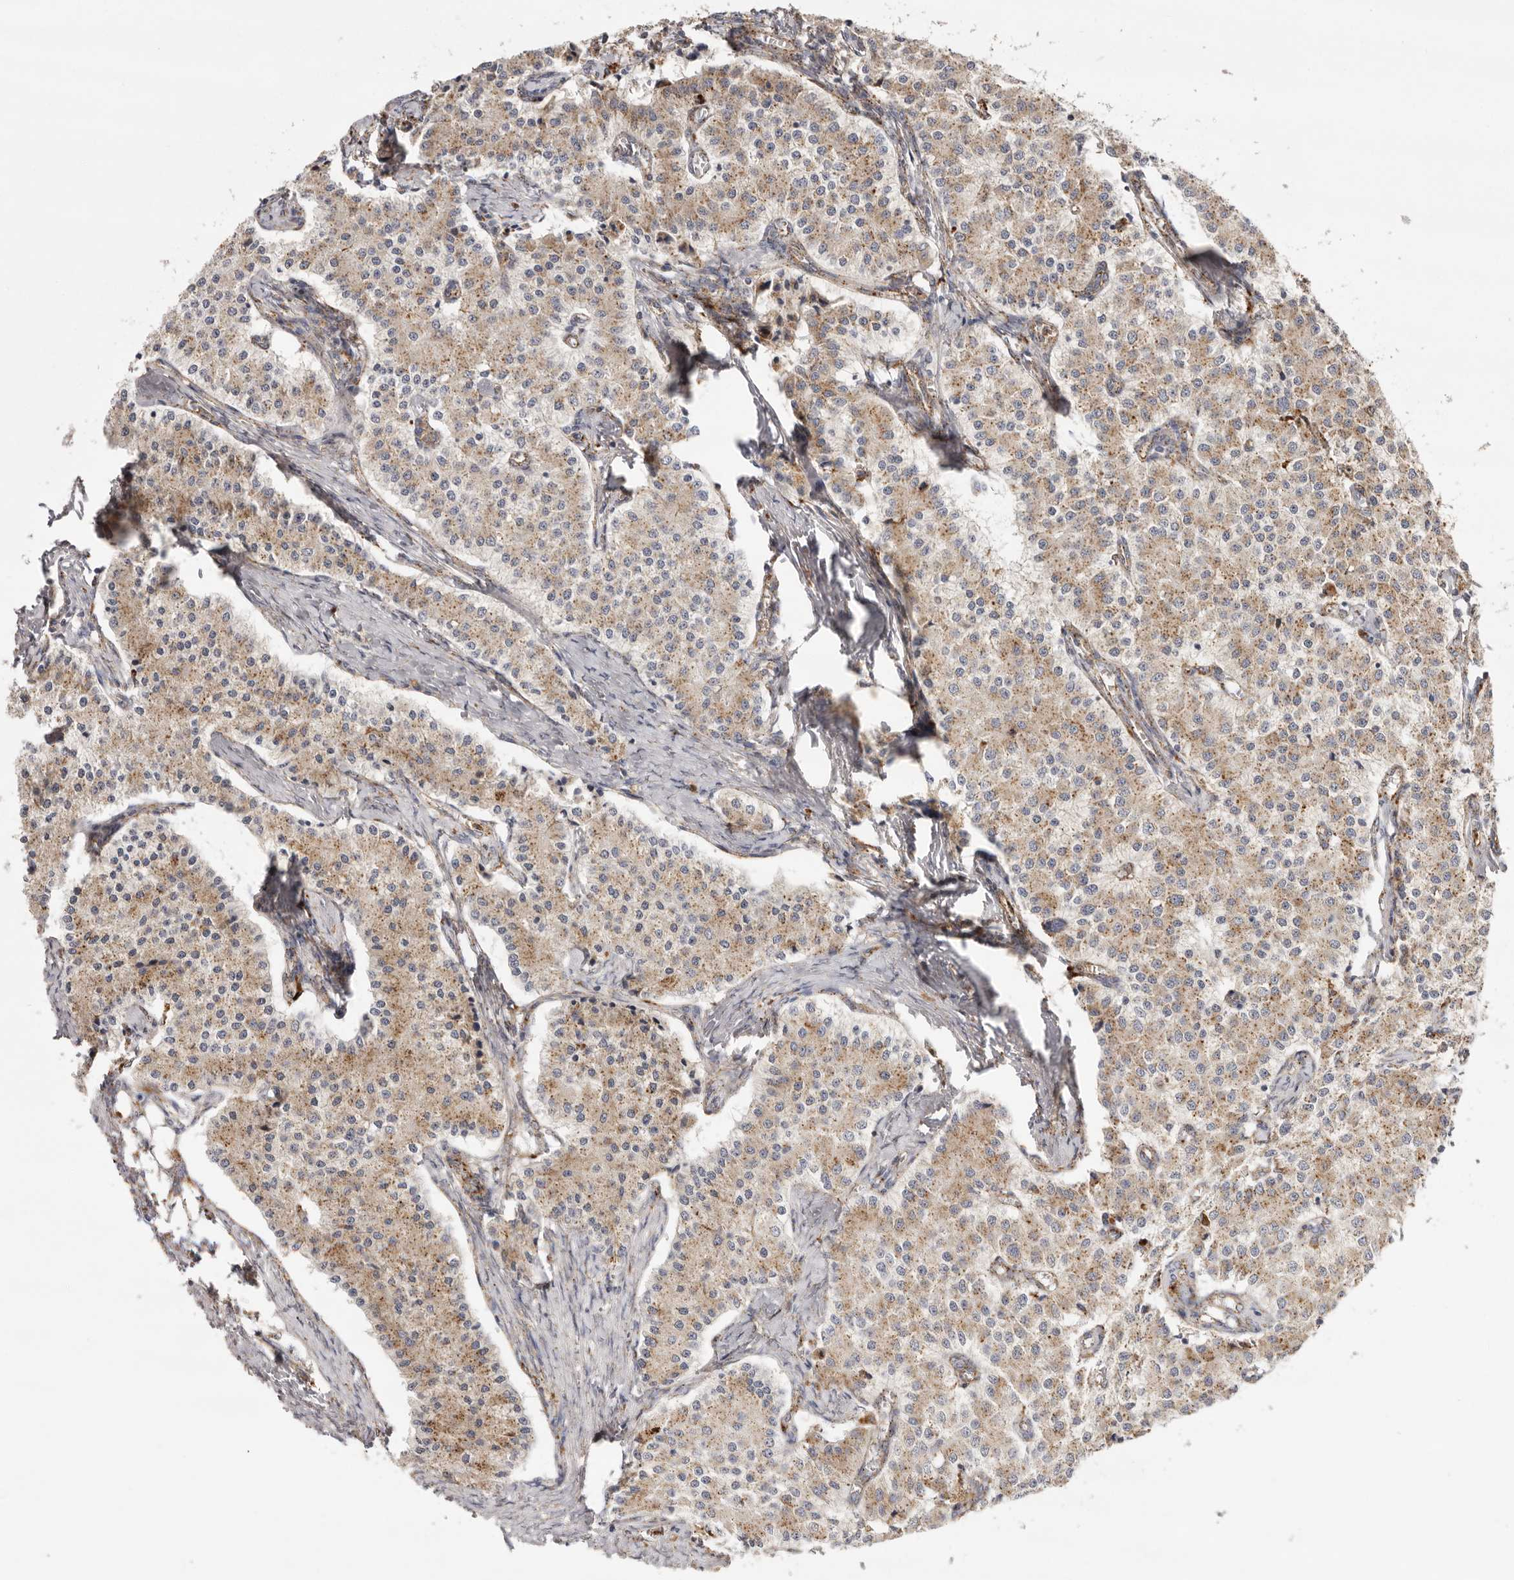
{"staining": {"intensity": "weak", "quantity": ">75%", "location": "cytoplasmic/membranous"}, "tissue": "carcinoid", "cell_type": "Tumor cells", "image_type": "cancer", "snomed": [{"axis": "morphology", "description": "Carcinoid, malignant, NOS"}, {"axis": "topography", "description": "Colon"}], "caption": "Immunohistochemistry (IHC) of malignant carcinoid exhibits low levels of weak cytoplasmic/membranous expression in approximately >75% of tumor cells.", "gene": "GRN", "patient": {"sex": "female", "age": 52}}